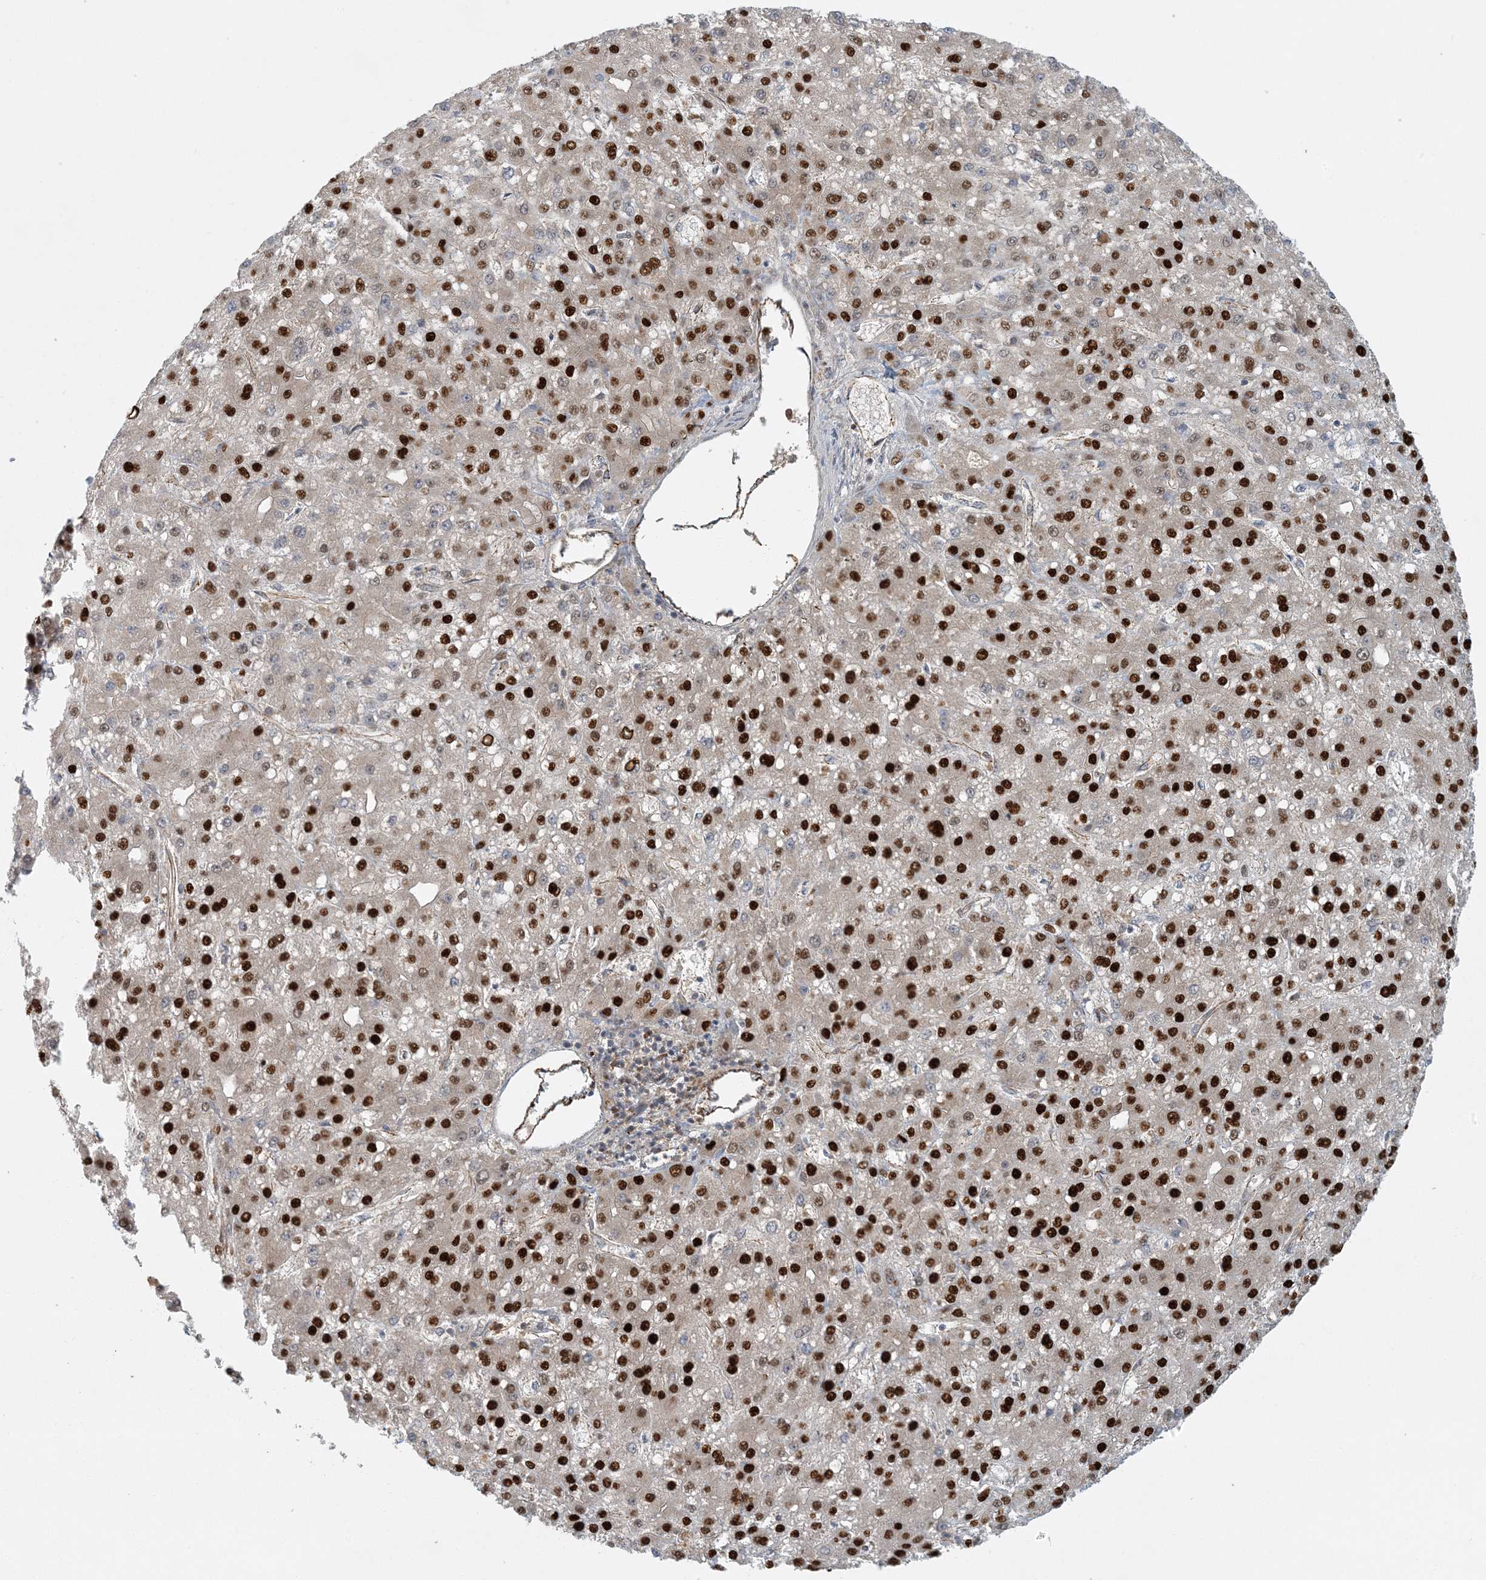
{"staining": {"intensity": "strong", "quantity": ">75%", "location": "nuclear"}, "tissue": "liver cancer", "cell_type": "Tumor cells", "image_type": "cancer", "snomed": [{"axis": "morphology", "description": "Carcinoma, Hepatocellular, NOS"}, {"axis": "topography", "description": "Liver"}], "caption": "Human liver cancer (hepatocellular carcinoma) stained for a protein (brown) displays strong nuclear positive staining in approximately >75% of tumor cells.", "gene": "AK9", "patient": {"sex": "male", "age": 67}}